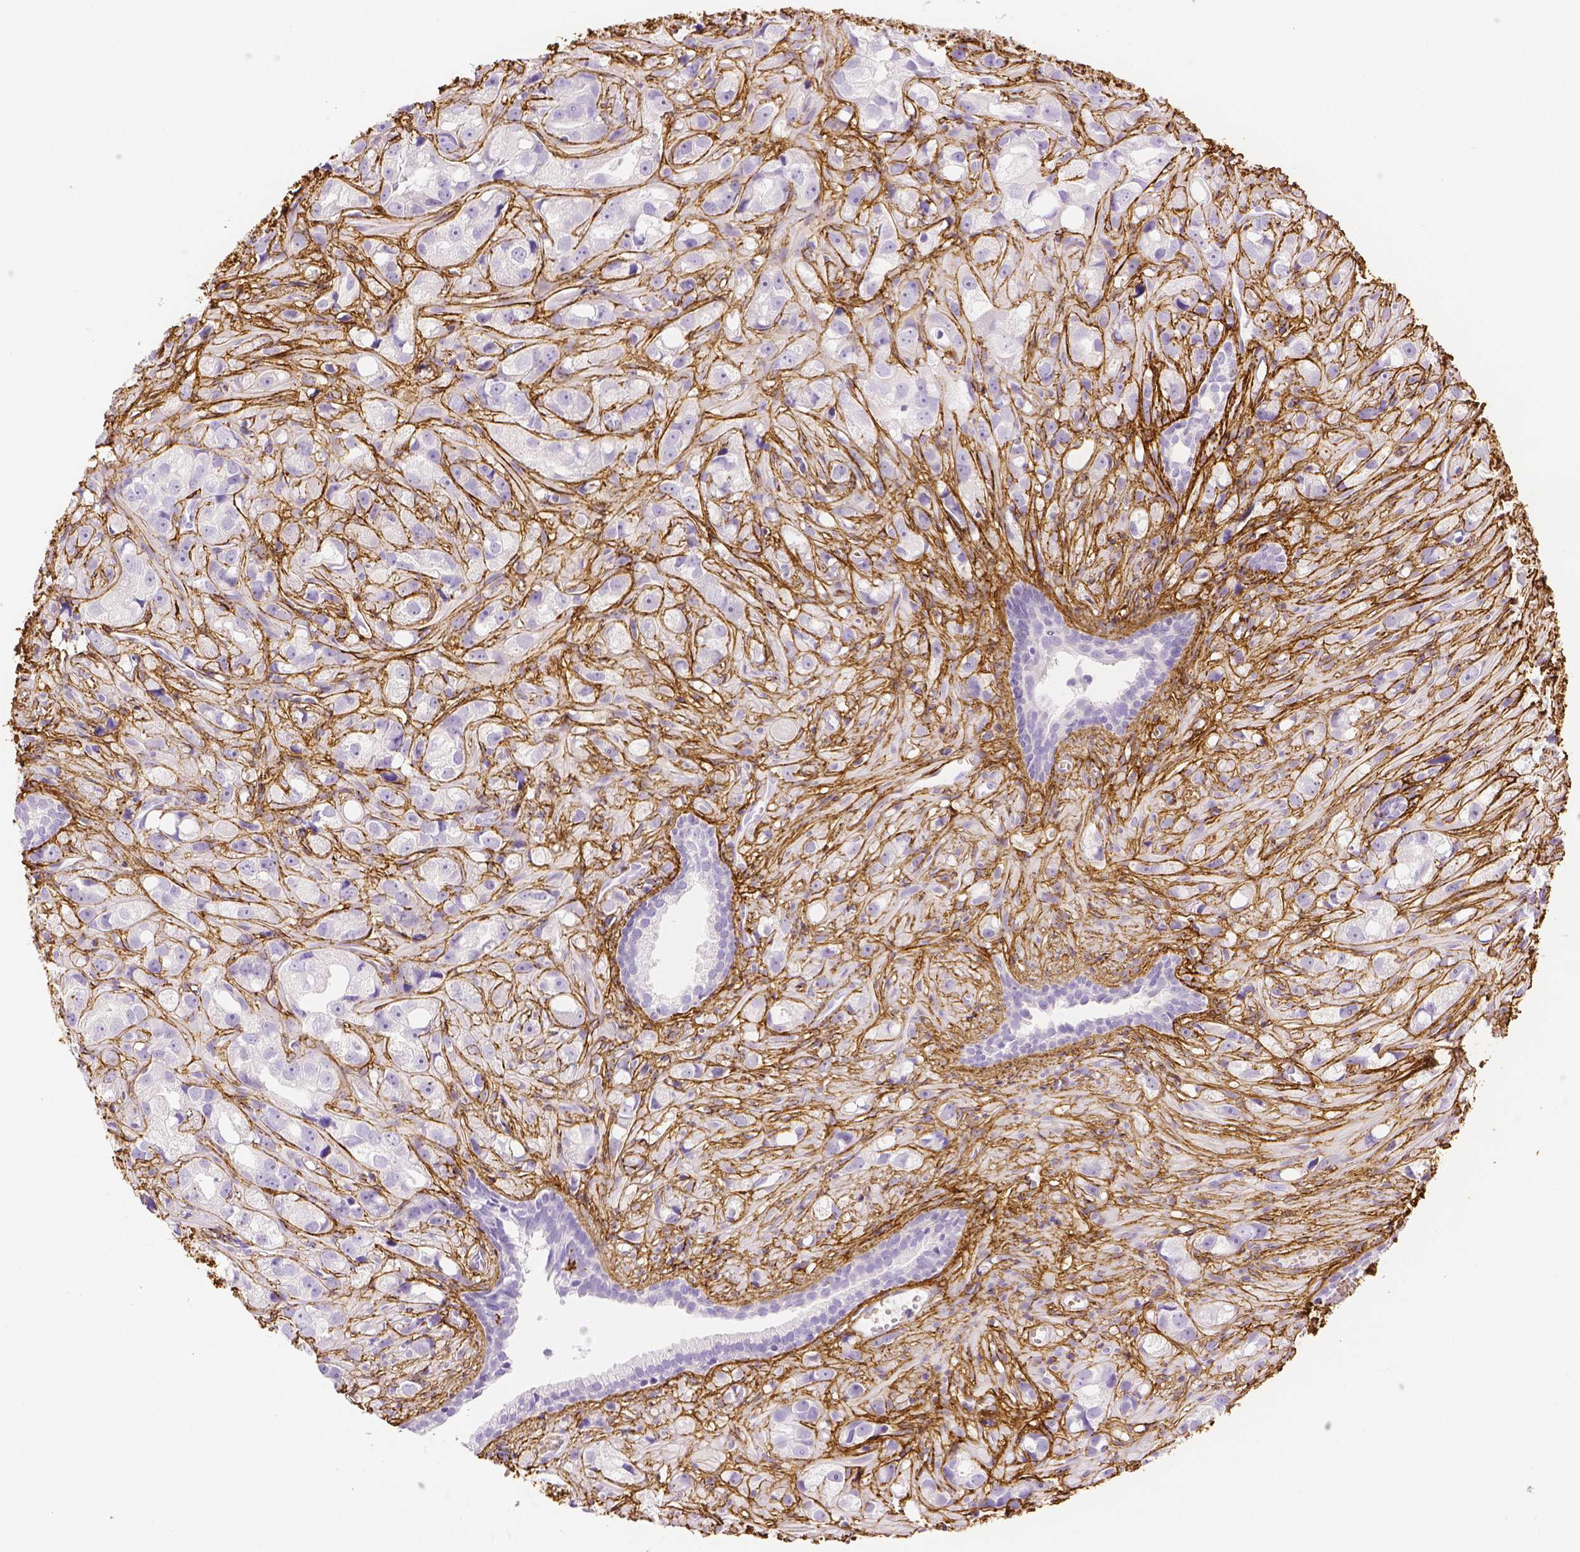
{"staining": {"intensity": "negative", "quantity": "none", "location": "none"}, "tissue": "prostate cancer", "cell_type": "Tumor cells", "image_type": "cancer", "snomed": [{"axis": "morphology", "description": "Adenocarcinoma, High grade"}, {"axis": "topography", "description": "Prostate"}], "caption": "DAB (3,3'-diaminobenzidine) immunohistochemical staining of human prostate cancer (adenocarcinoma (high-grade)) exhibits no significant positivity in tumor cells.", "gene": "FBN1", "patient": {"sex": "male", "age": 75}}